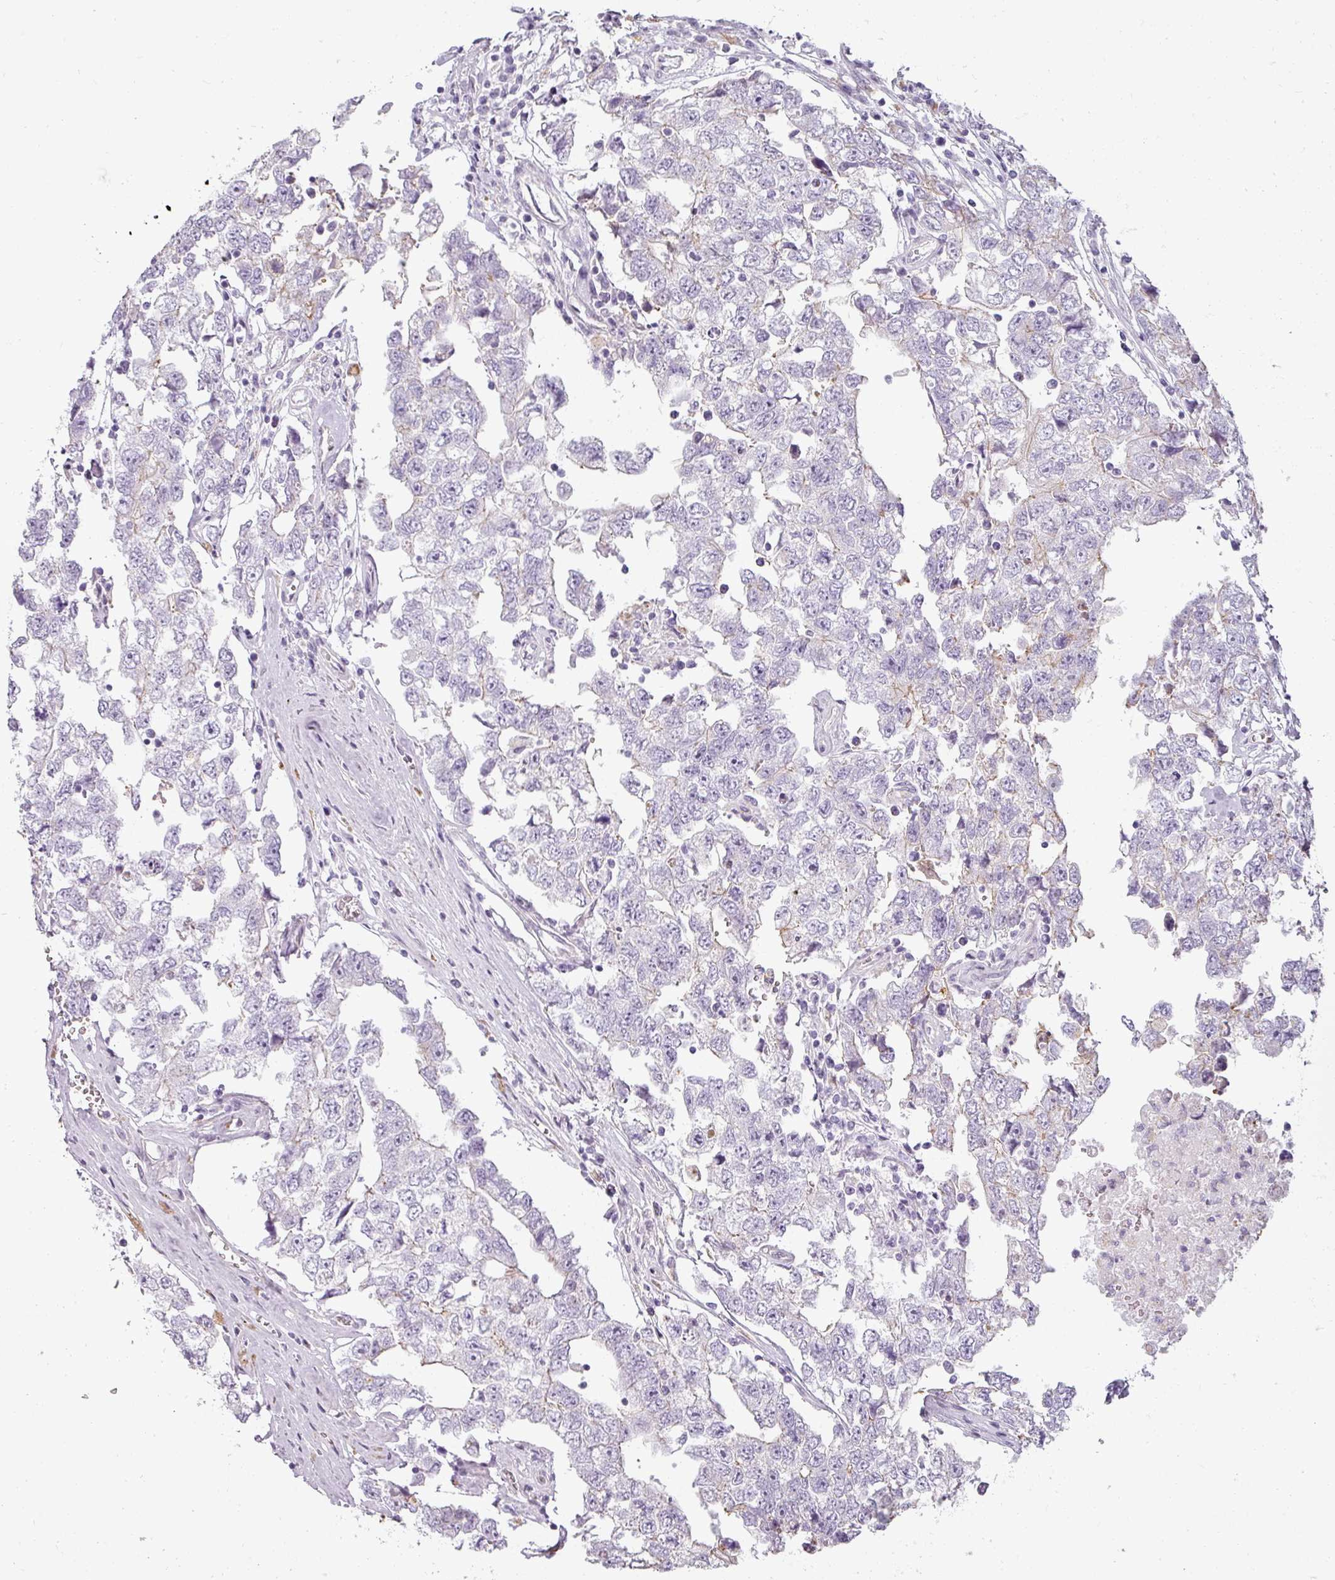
{"staining": {"intensity": "negative", "quantity": "none", "location": "none"}, "tissue": "testis cancer", "cell_type": "Tumor cells", "image_type": "cancer", "snomed": [{"axis": "morphology", "description": "Carcinoma, Embryonal, NOS"}, {"axis": "topography", "description": "Testis"}], "caption": "High power microscopy photomicrograph of an immunohistochemistry micrograph of testis embryonal carcinoma, revealing no significant staining in tumor cells. Nuclei are stained in blue.", "gene": "ASB1", "patient": {"sex": "male", "age": 22}}